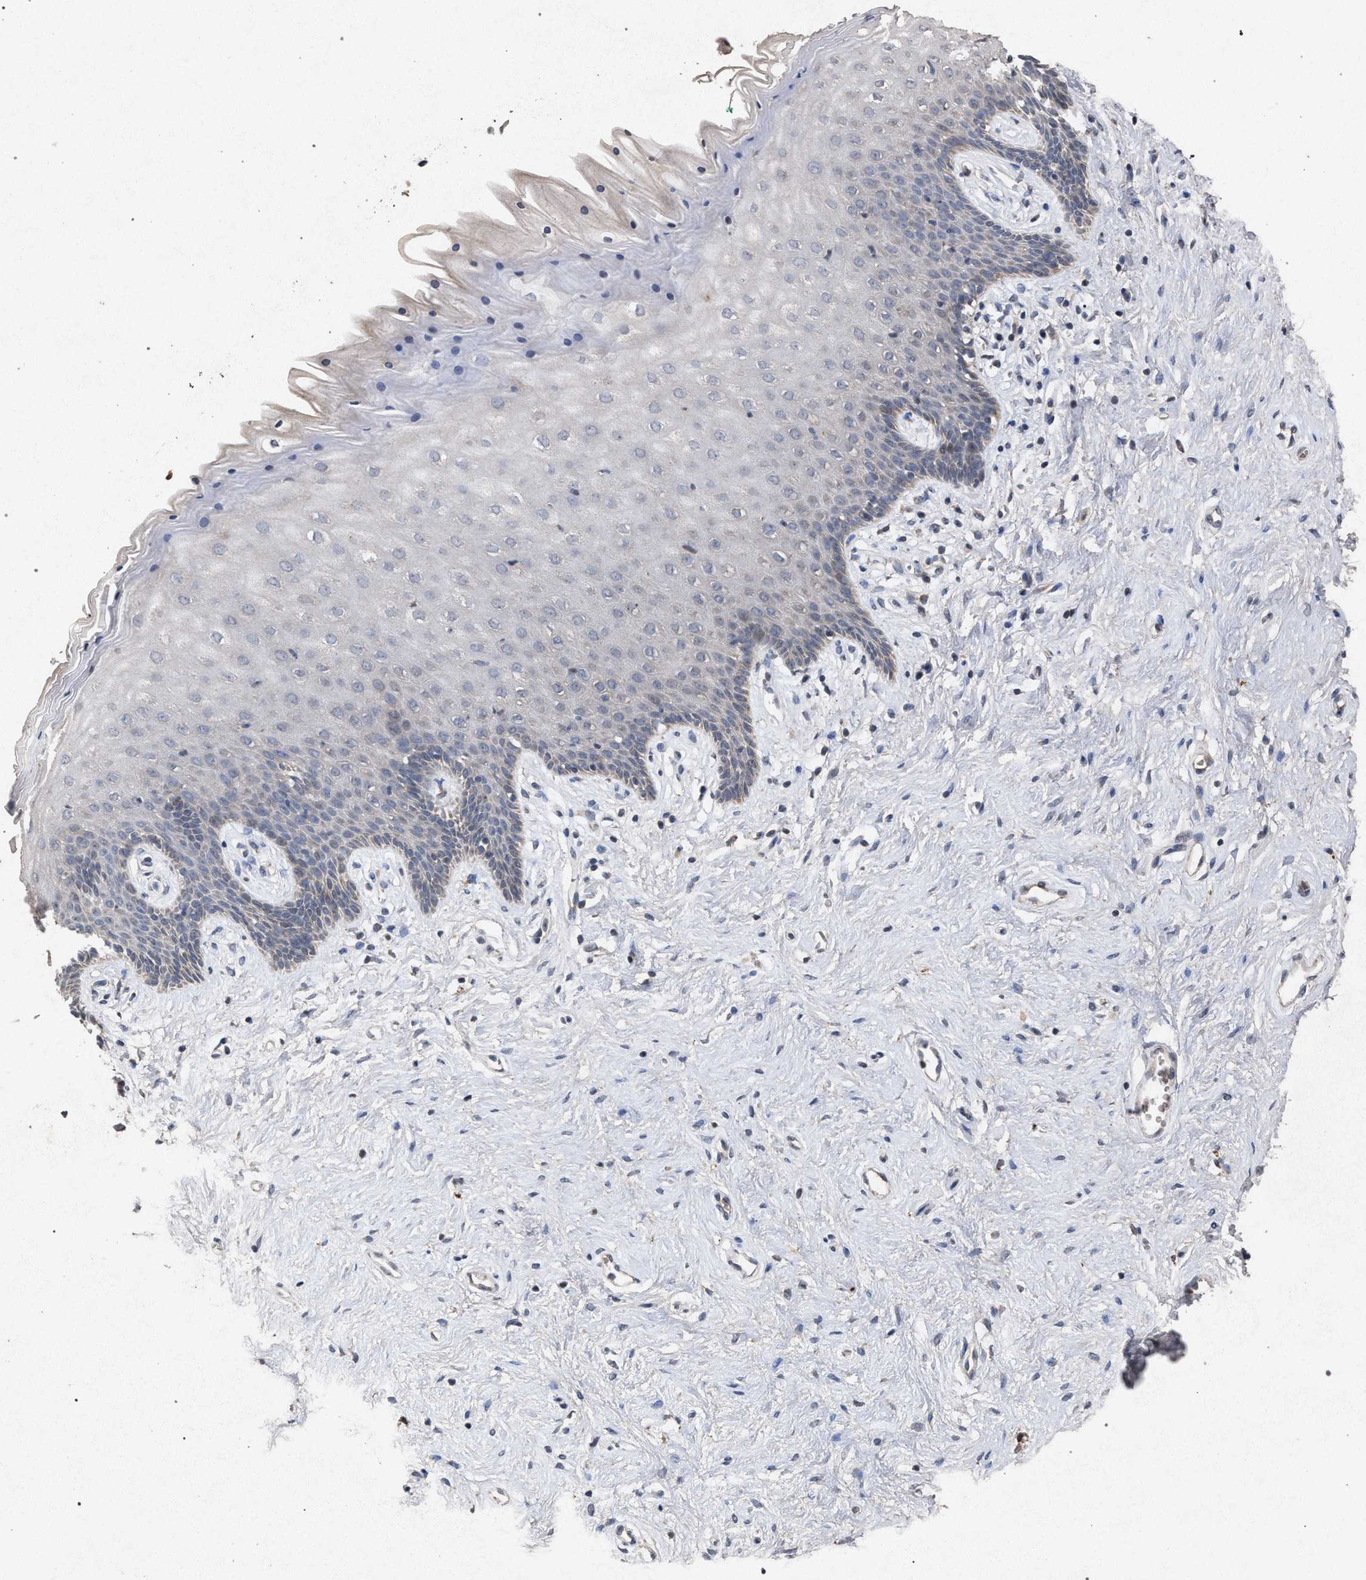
{"staining": {"intensity": "weak", "quantity": "<25%", "location": "cytoplasmic/membranous"}, "tissue": "vagina", "cell_type": "Squamous epithelial cells", "image_type": "normal", "snomed": [{"axis": "morphology", "description": "Normal tissue, NOS"}, {"axis": "topography", "description": "Vagina"}], "caption": "Protein analysis of normal vagina reveals no significant expression in squamous epithelial cells.", "gene": "PKD2L1", "patient": {"sex": "female", "age": 44}}